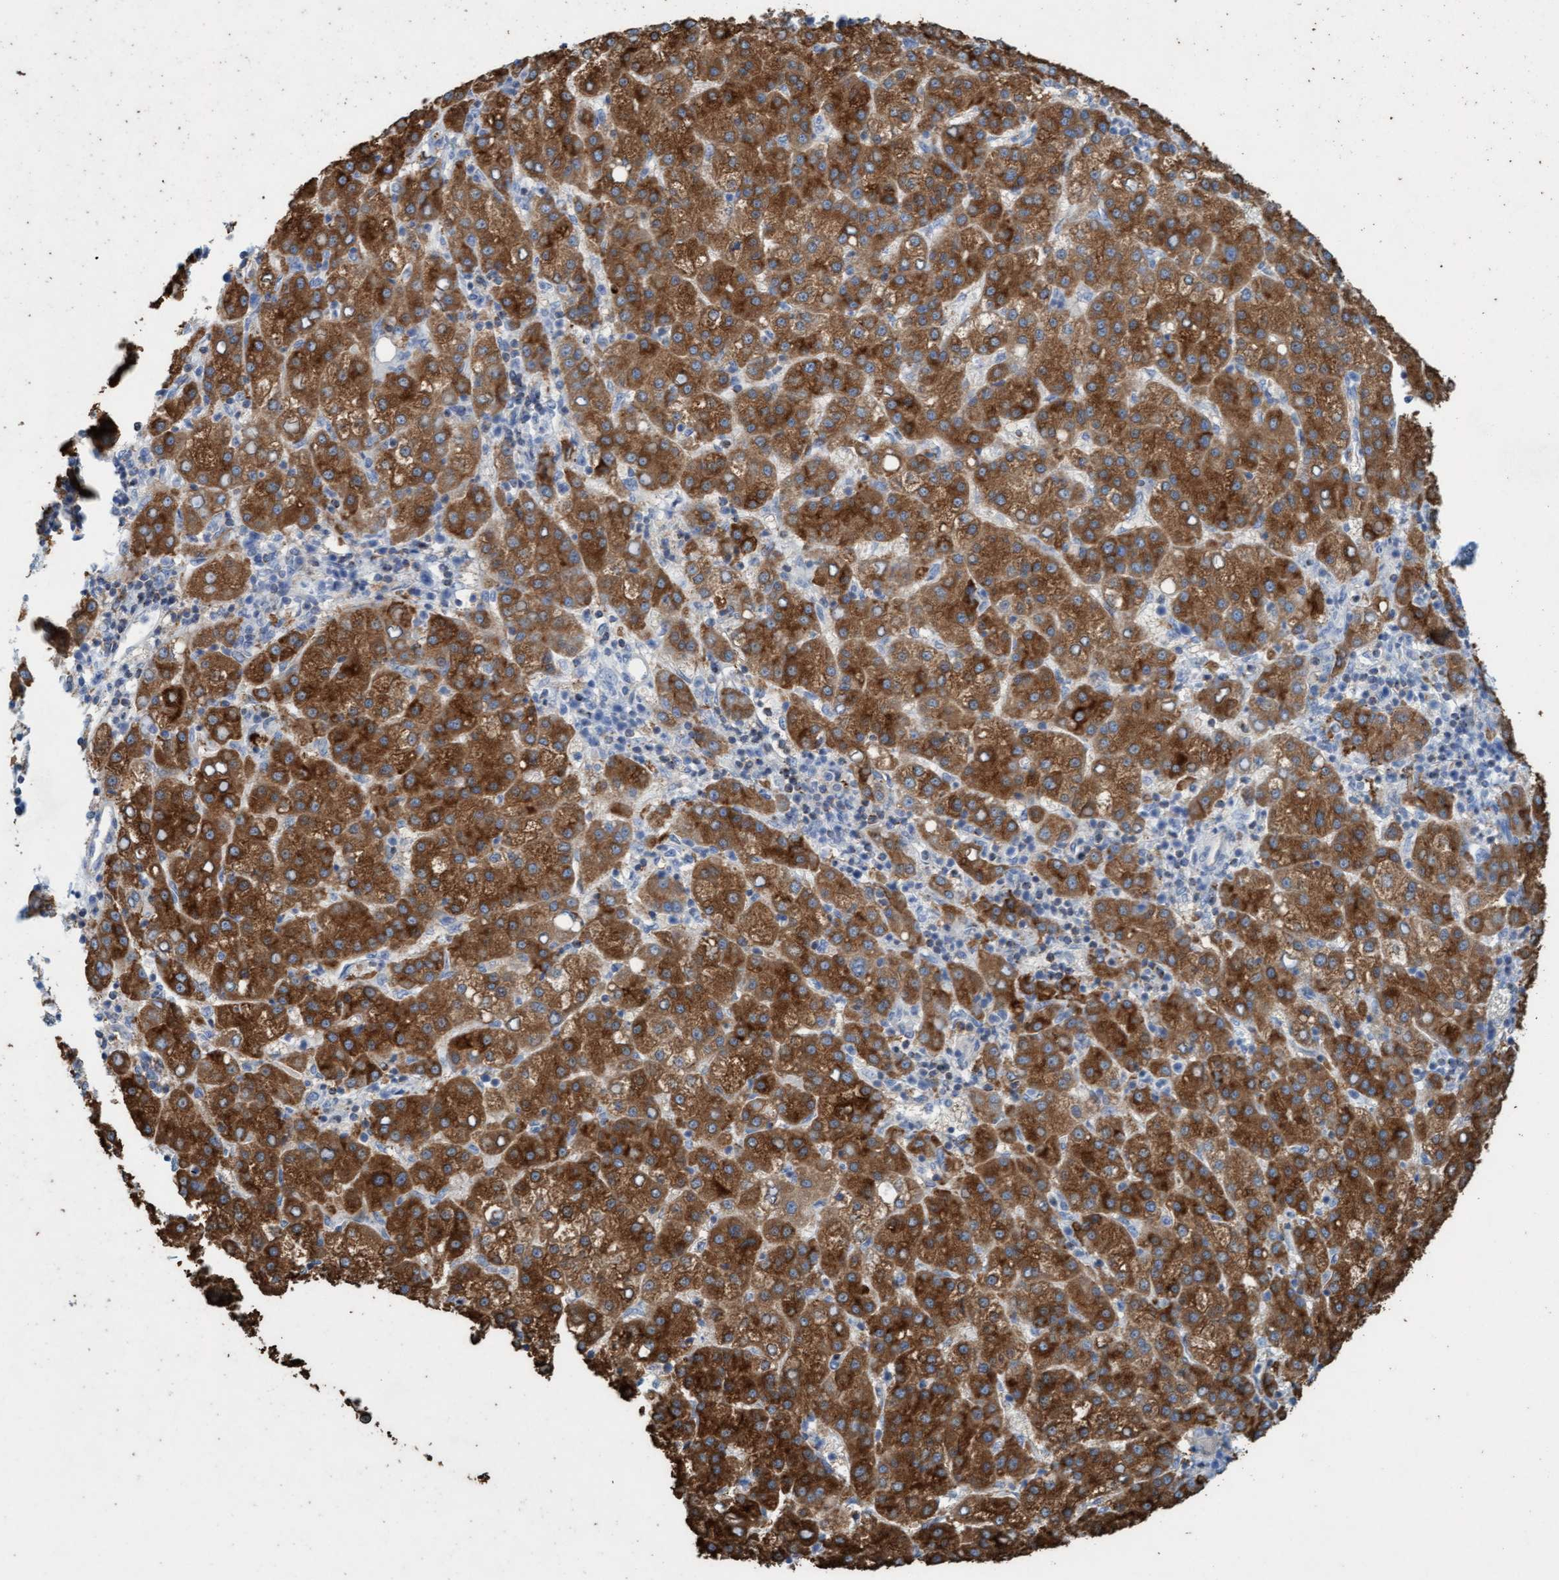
{"staining": {"intensity": "strong", "quantity": ">75%", "location": "cytoplasmic/membranous"}, "tissue": "liver cancer", "cell_type": "Tumor cells", "image_type": "cancer", "snomed": [{"axis": "morphology", "description": "Carcinoma, Hepatocellular, NOS"}, {"axis": "topography", "description": "Liver"}], "caption": "Strong cytoplasmic/membranous positivity for a protein is seen in about >75% of tumor cells of liver cancer (hepatocellular carcinoma) using immunohistochemistry.", "gene": "SIGIRR", "patient": {"sex": "female", "age": 58}}